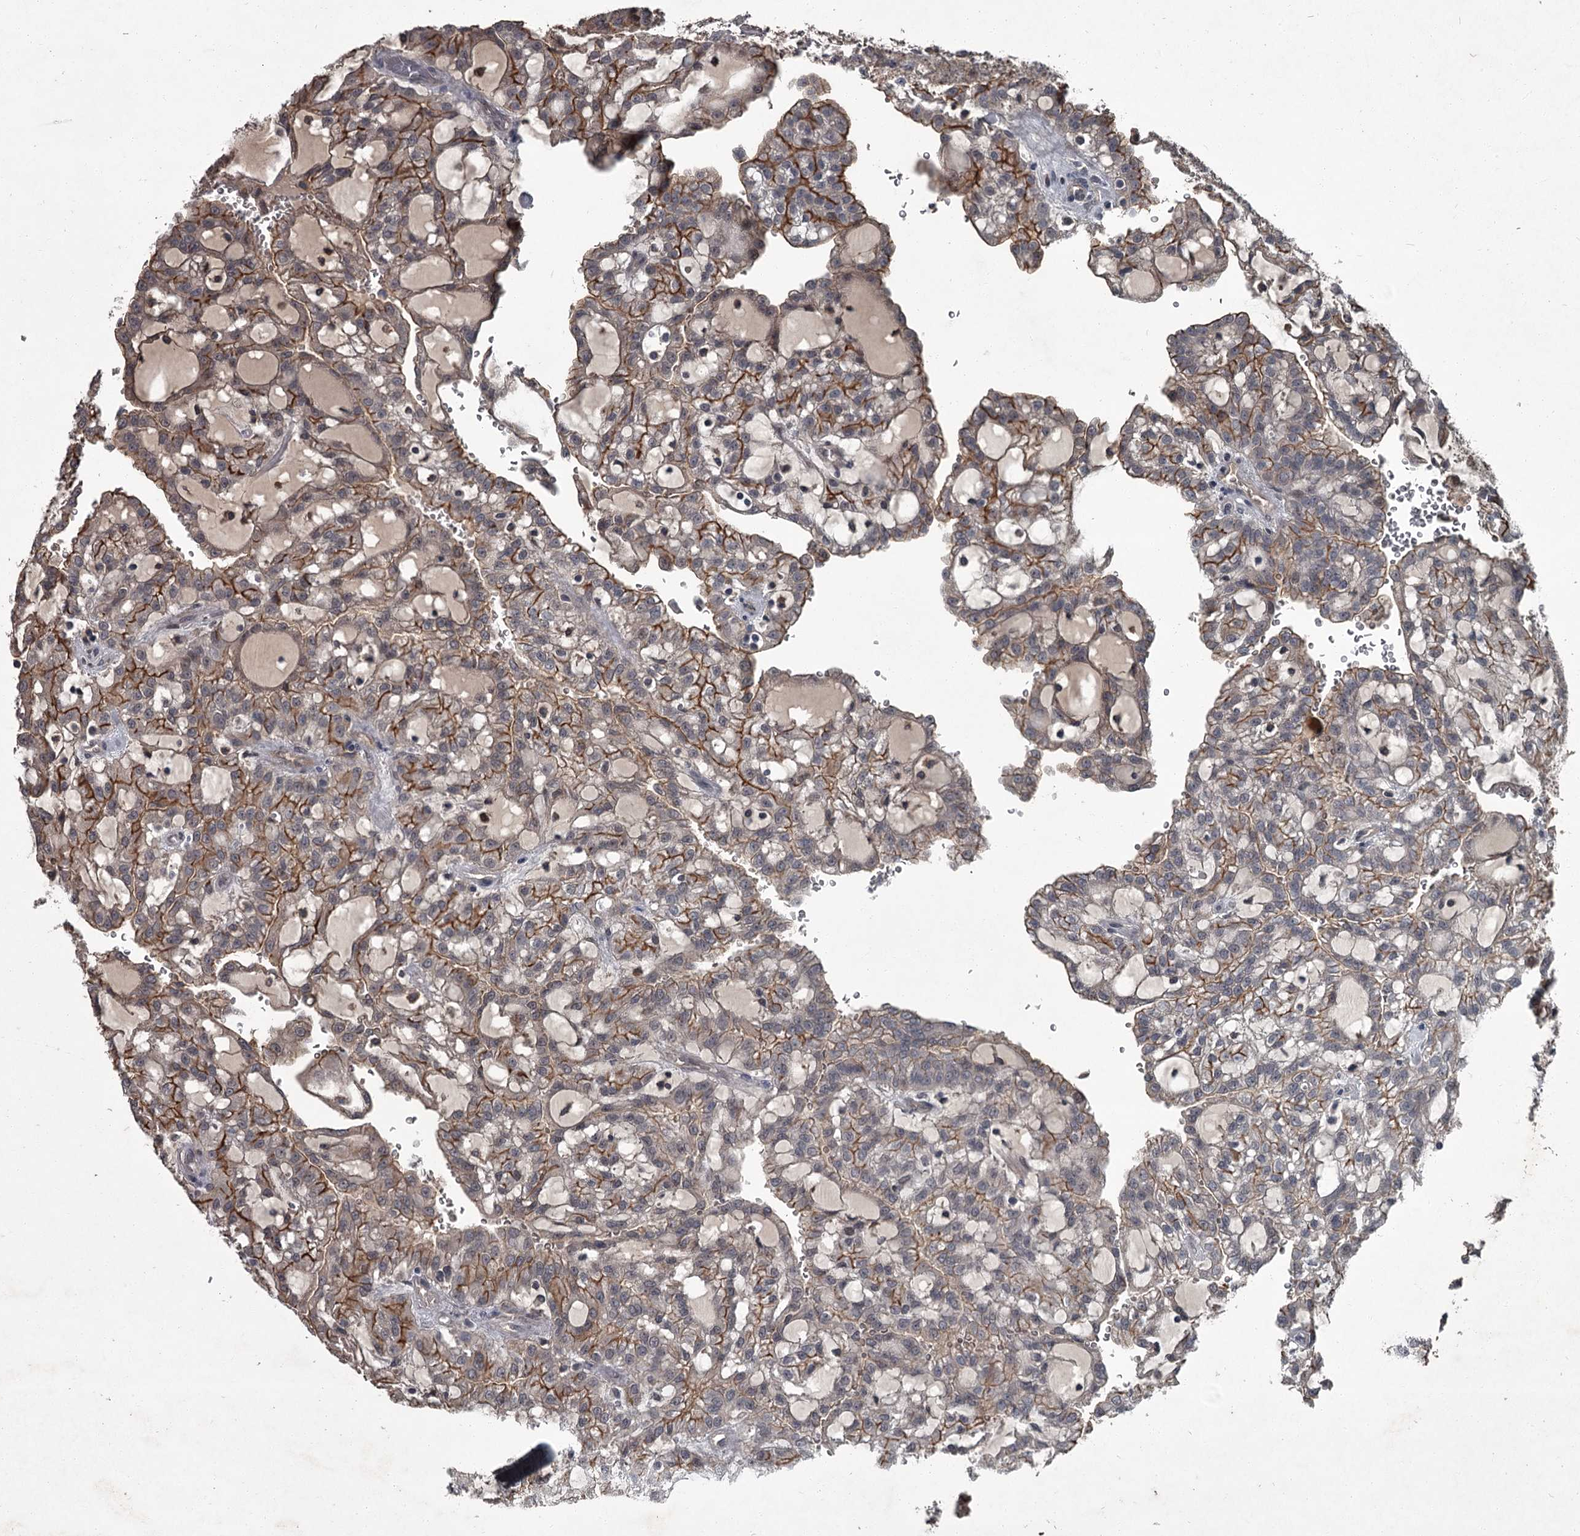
{"staining": {"intensity": "moderate", "quantity": "25%-75%", "location": "cytoplasmic/membranous"}, "tissue": "renal cancer", "cell_type": "Tumor cells", "image_type": "cancer", "snomed": [{"axis": "morphology", "description": "Adenocarcinoma, NOS"}, {"axis": "topography", "description": "Kidney"}], "caption": "A brown stain labels moderate cytoplasmic/membranous expression of a protein in human adenocarcinoma (renal) tumor cells.", "gene": "FLVCR2", "patient": {"sex": "male", "age": 63}}